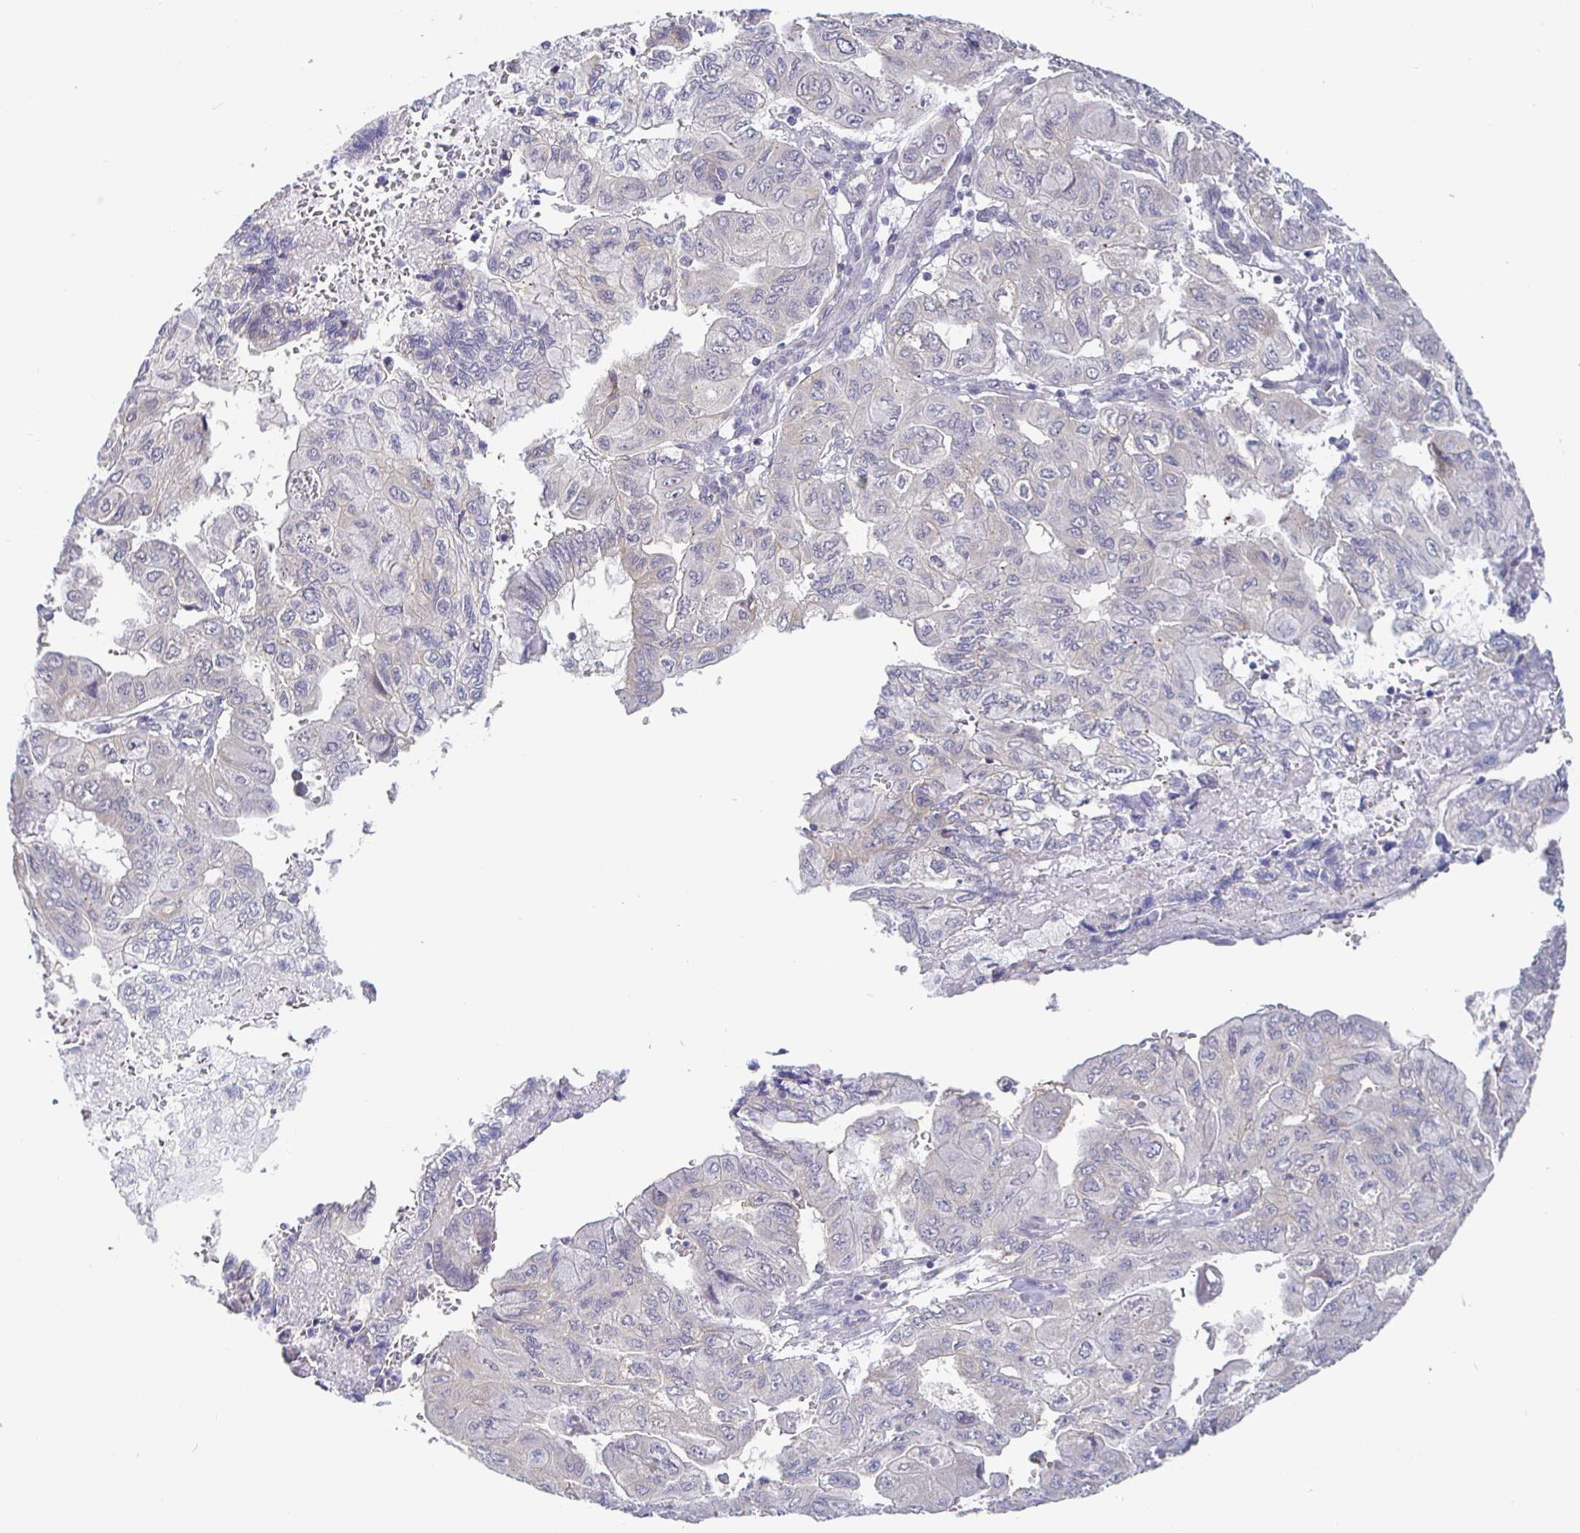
{"staining": {"intensity": "negative", "quantity": "none", "location": "none"}, "tissue": "pancreatic cancer", "cell_type": "Tumor cells", "image_type": "cancer", "snomed": [{"axis": "morphology", "description": "Adenocarcinoma, NOS"}, {"axis": "topography", "description": "Pancreas"}], "caption": "IHC of pancreatic cancer (adenocarcinoma) reveals no positivity in tumor cells.", "gene": "CIT", "patient": {"sex": "male", "age": 51}}